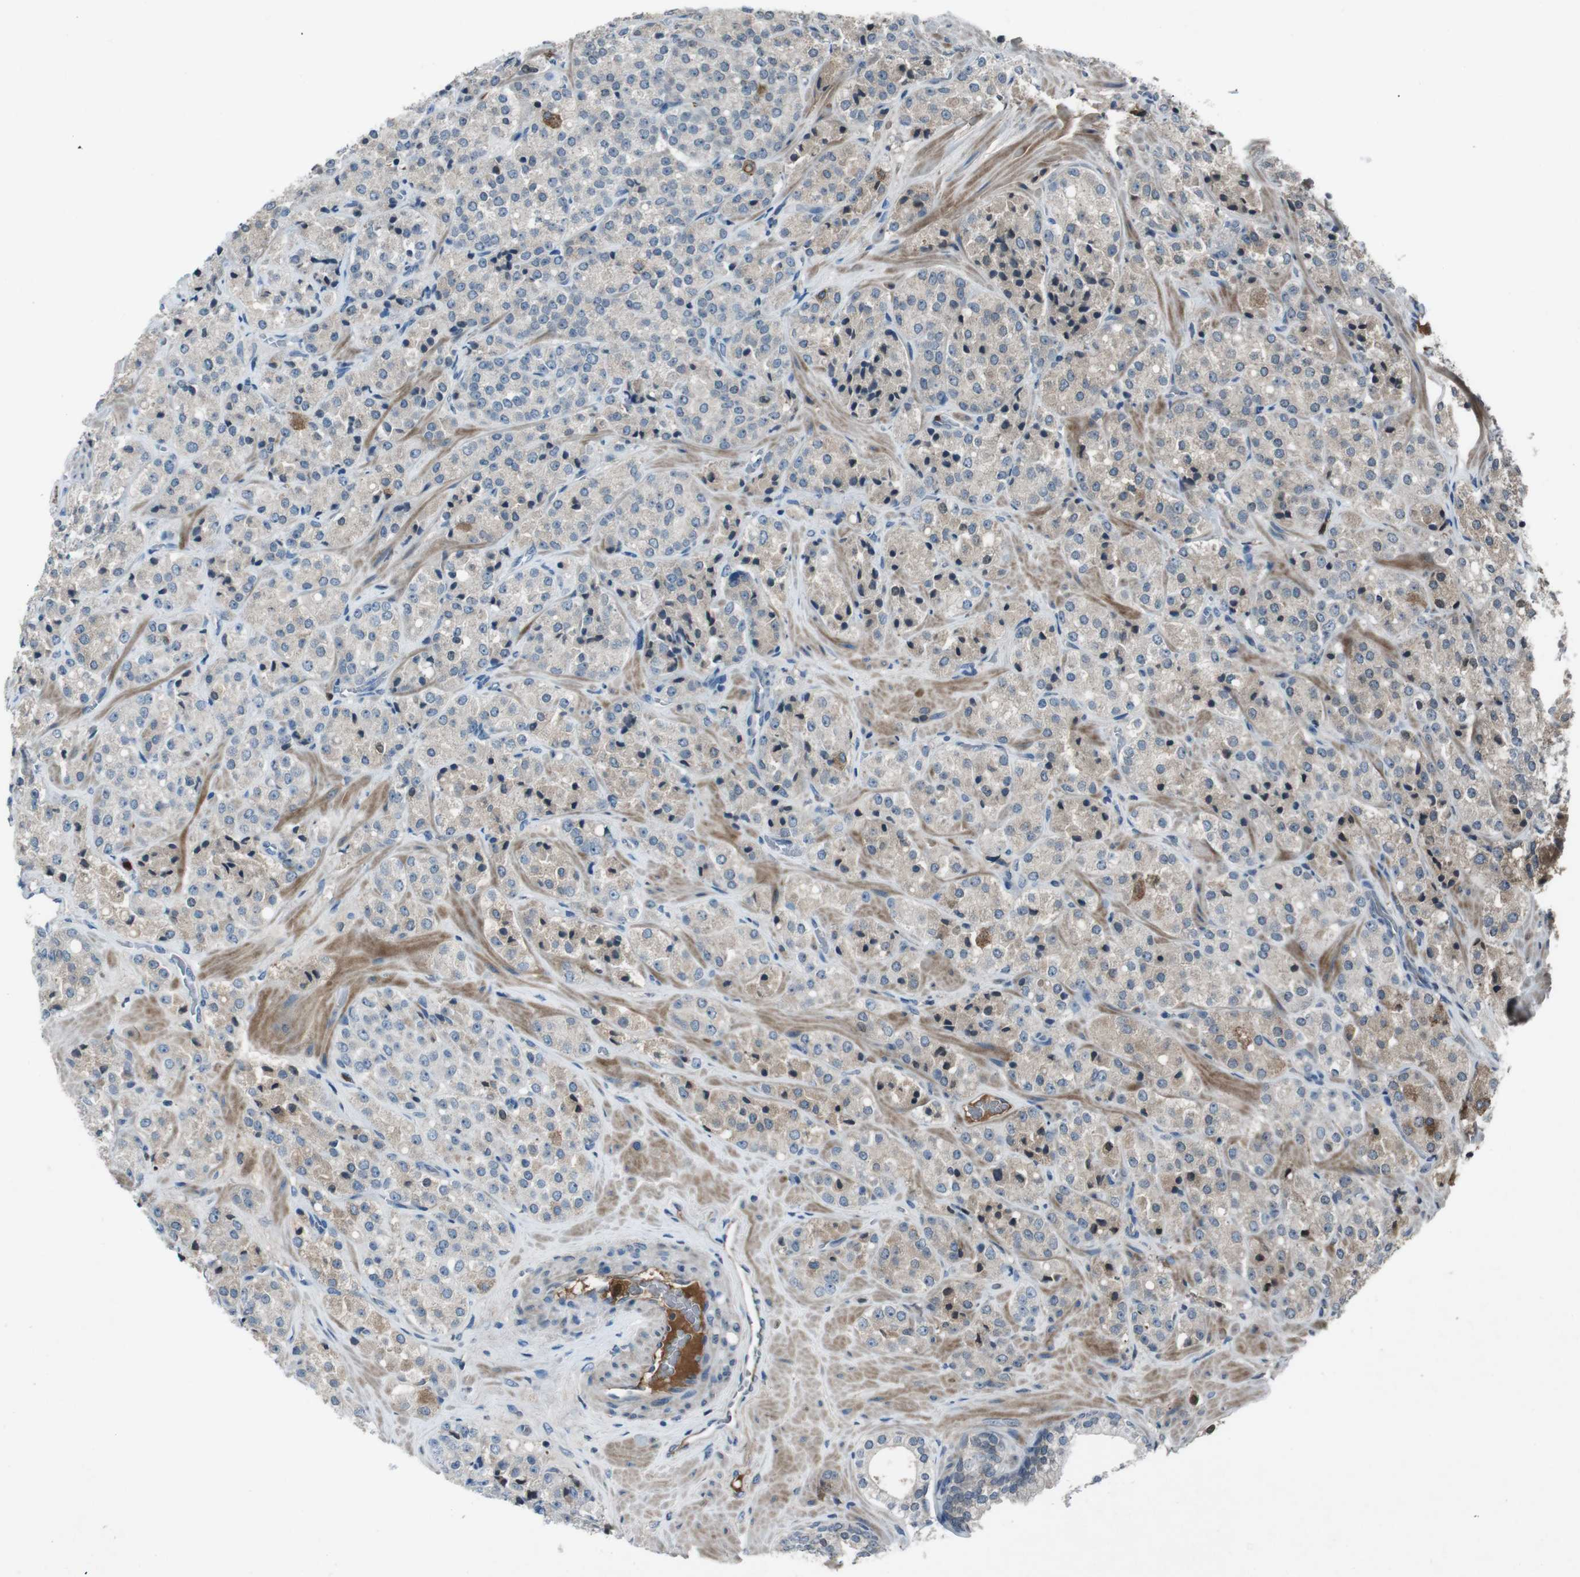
{"staining": {"intensity": "weak", "quantity": "25%-75%", "location": "cytoplasmic/membranous"}, "tissue": "prostate cancer", "cell_type": "Tumor cells", "image_type": "cancer", "snomed": [{"axis": "morphology", "description": "Adenocarcinoma, High grade"}, {"axis": "topography", "description": "Prostate"}], "caption": "The image shows immunohistochemical staining of prostate cancer. There is weak cytoplasmic/membranous staining is present in approximately 25%-75% of tumor cells.", "gene": "UGT1A6", "patient": {"sex": "male", "age": 64}}